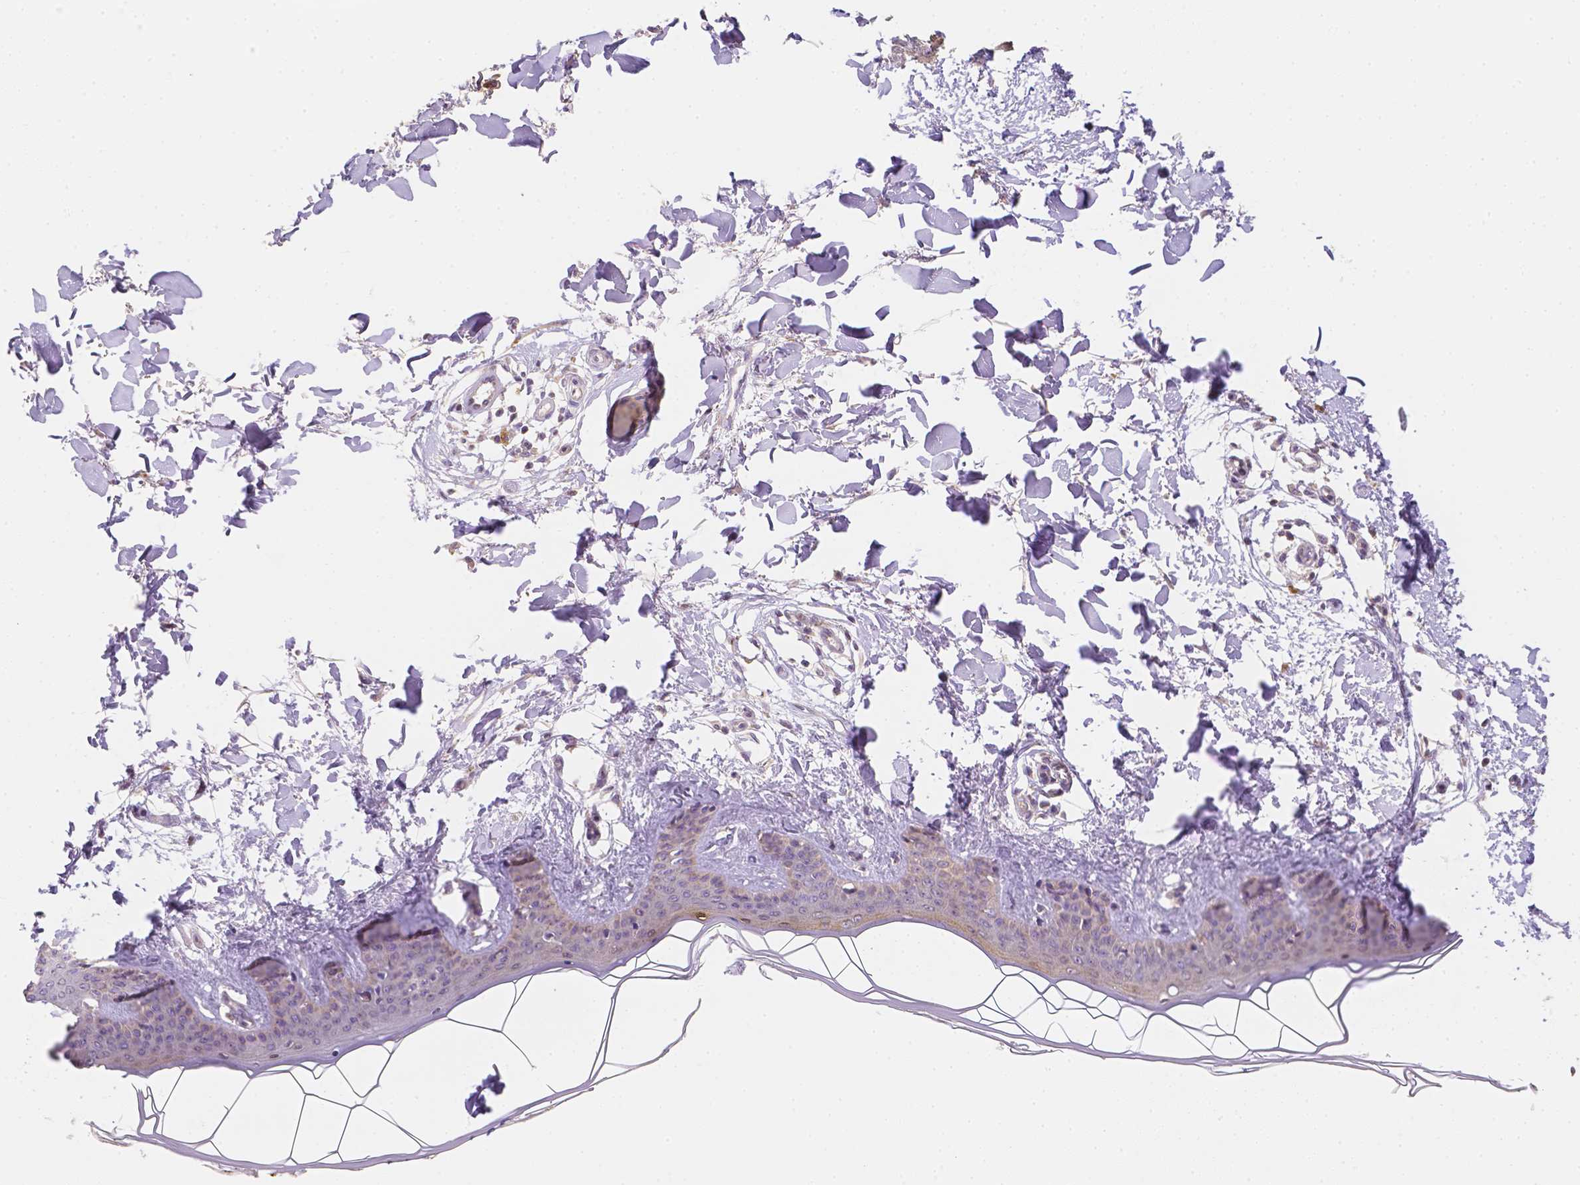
{"staining": {"intensity": "negative", "quantity": "none", "location": "none"}, "tissue": "skin", "cell_type": "Fibroblasts", "image_type": "normal", "snomed": [{"axis": "morphology", "description": "Normal tissue, NOS"}, {"axis": "topography", "description": "Skin"}], "caption": "An immunohistochemistry micrograph of unremarkable skin is shown. There is no staining in fibroblasts of skin.", "gene": "C10orf67", "patient": {"sex": "female", "age": 34}}